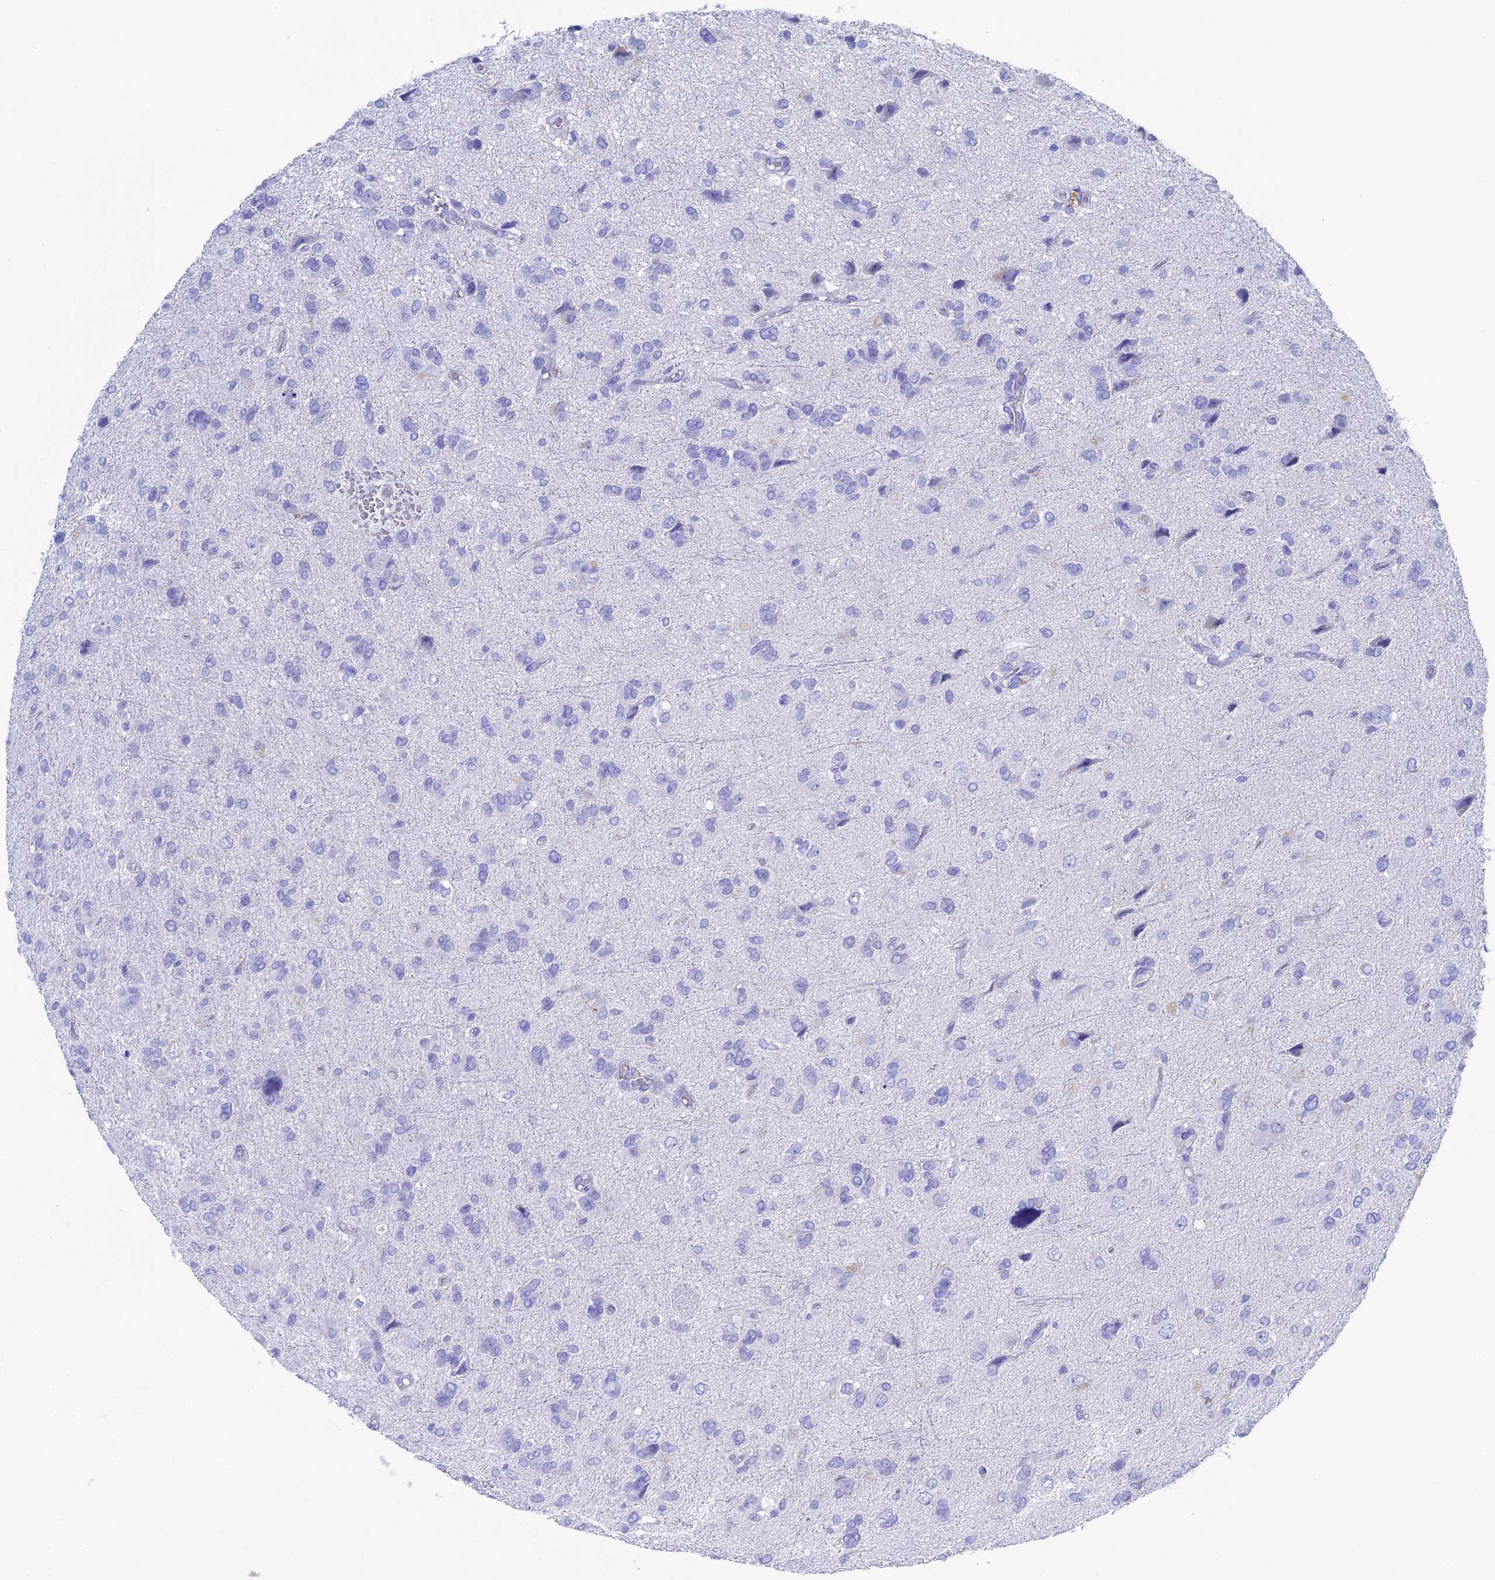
{"staining": {"intensity": "negative", "quantity": "none", "location": "none"}, "tissue": "glioma", "cell_type": "Tumor cells", "image_type": "cancer", "snomed": [{"axis": "morphology", "description": "Glioma, malignant, High grade"}, {"axis": "topography", "description": "Brain"}], "caption": "This is a image of immunohistochemistry (IHC) staining of glioma, which shows no expression in tumor cells.", "gene": "UNC119", "patient": {"sex": "female", "age": 59}}